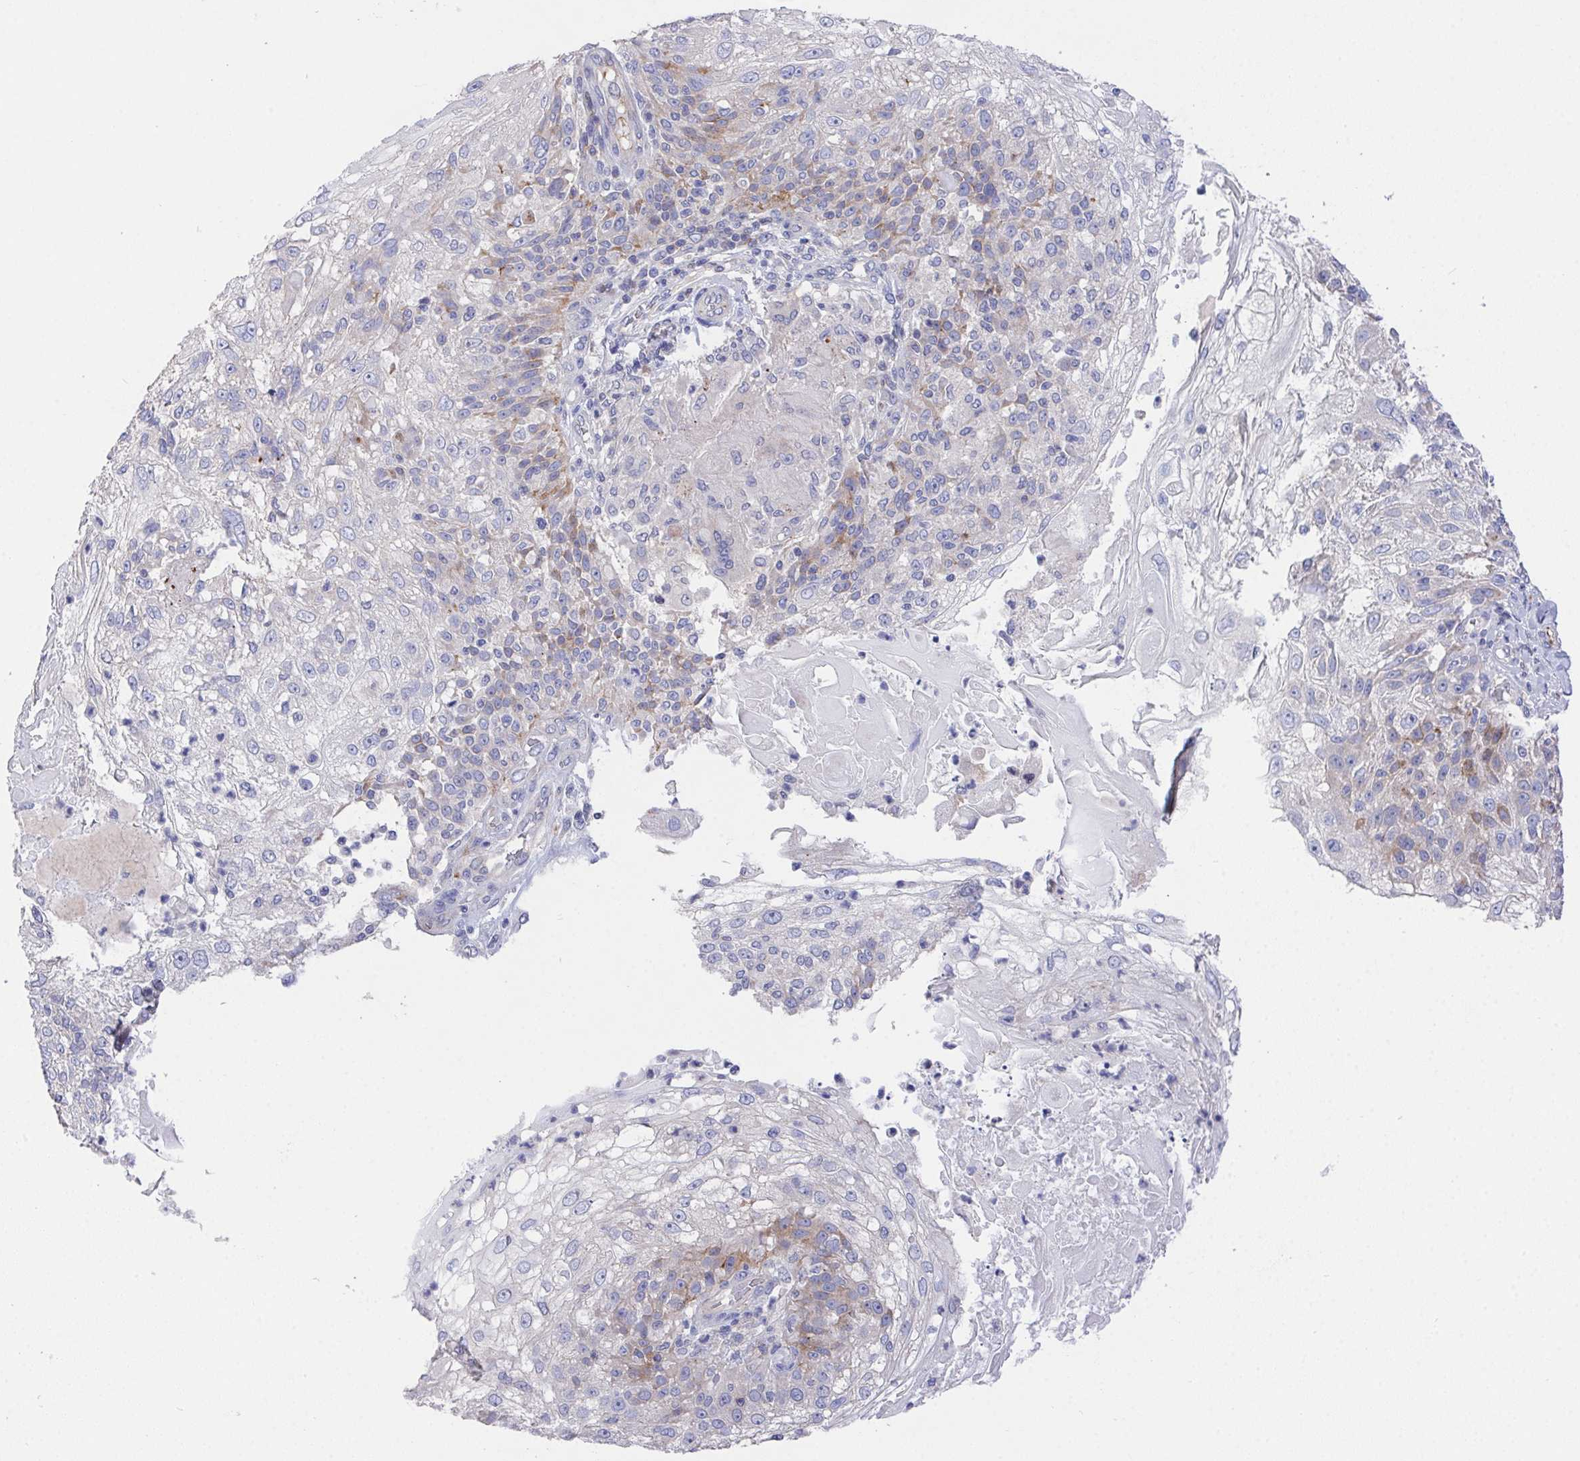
{"staining": {"intensity": "weak", "quantity": "<25%", "location": "cytoplasmic/membranous"}, "tissue": "skin cancer", "cell_type": "Tumor cells", "image_type": "cancer", "snomed": [{"axis": "morphology", "description": "Normal tissue, NOS"}, {"axis": "morphology", "description": "Squamous cell carcinoma, NOS"}, {"axis": "topography", "description": "Skin"}], "caption": "DAB (3,3'-diaminobenzidine) immunohistochemical staining of human skin squamous cell carcinoma displays no significant staining in tumor cells. The staining is performed using DAB (3,3'-diaminobenzidine) brown chromogen with nuclei counter-stained in using hematoxylin.", "gene": "PRG3", "patient": {"sex": "female", "age": 83}}